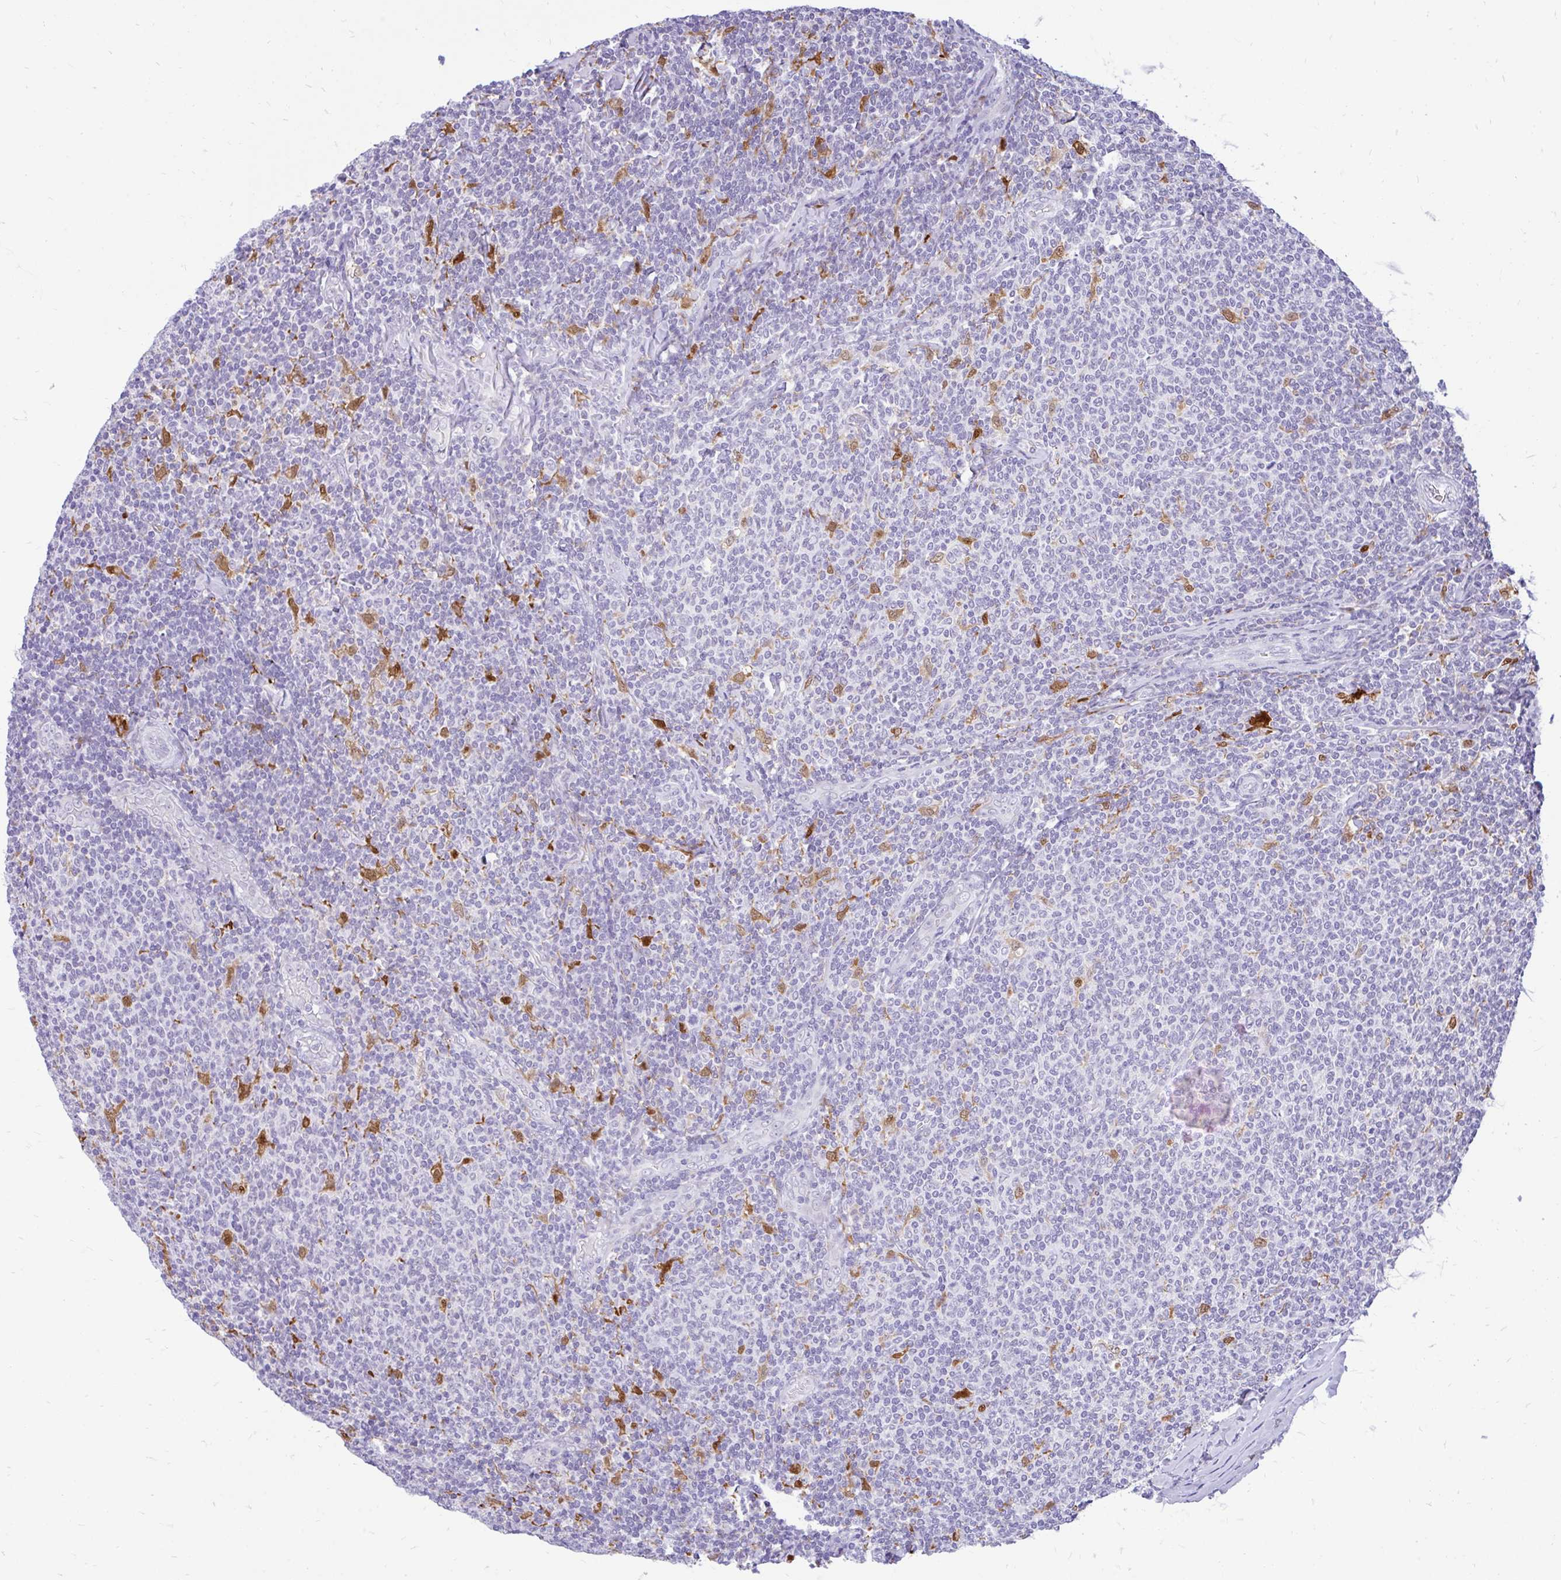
{"staining": {"intensity": "negative", "quantity": "none", "location": "none"}, "tissue": "lymphoma", "cell_type": "Tumor cells", "image_type": "cancer", "snomed": [{"axis": "morphology", "description": "Malignant lymphoma, non-Hodgkin's type, Low grade"}, {"axis": "topography", "description": "Lymph node"}], "caption": "IHC of low-grade malignant lymphoma, non-Hodgkin's type exhibits no expression in tumor cells.", "gene": "GLB1L2", "patient": {"sex": "male", "age": 52}}